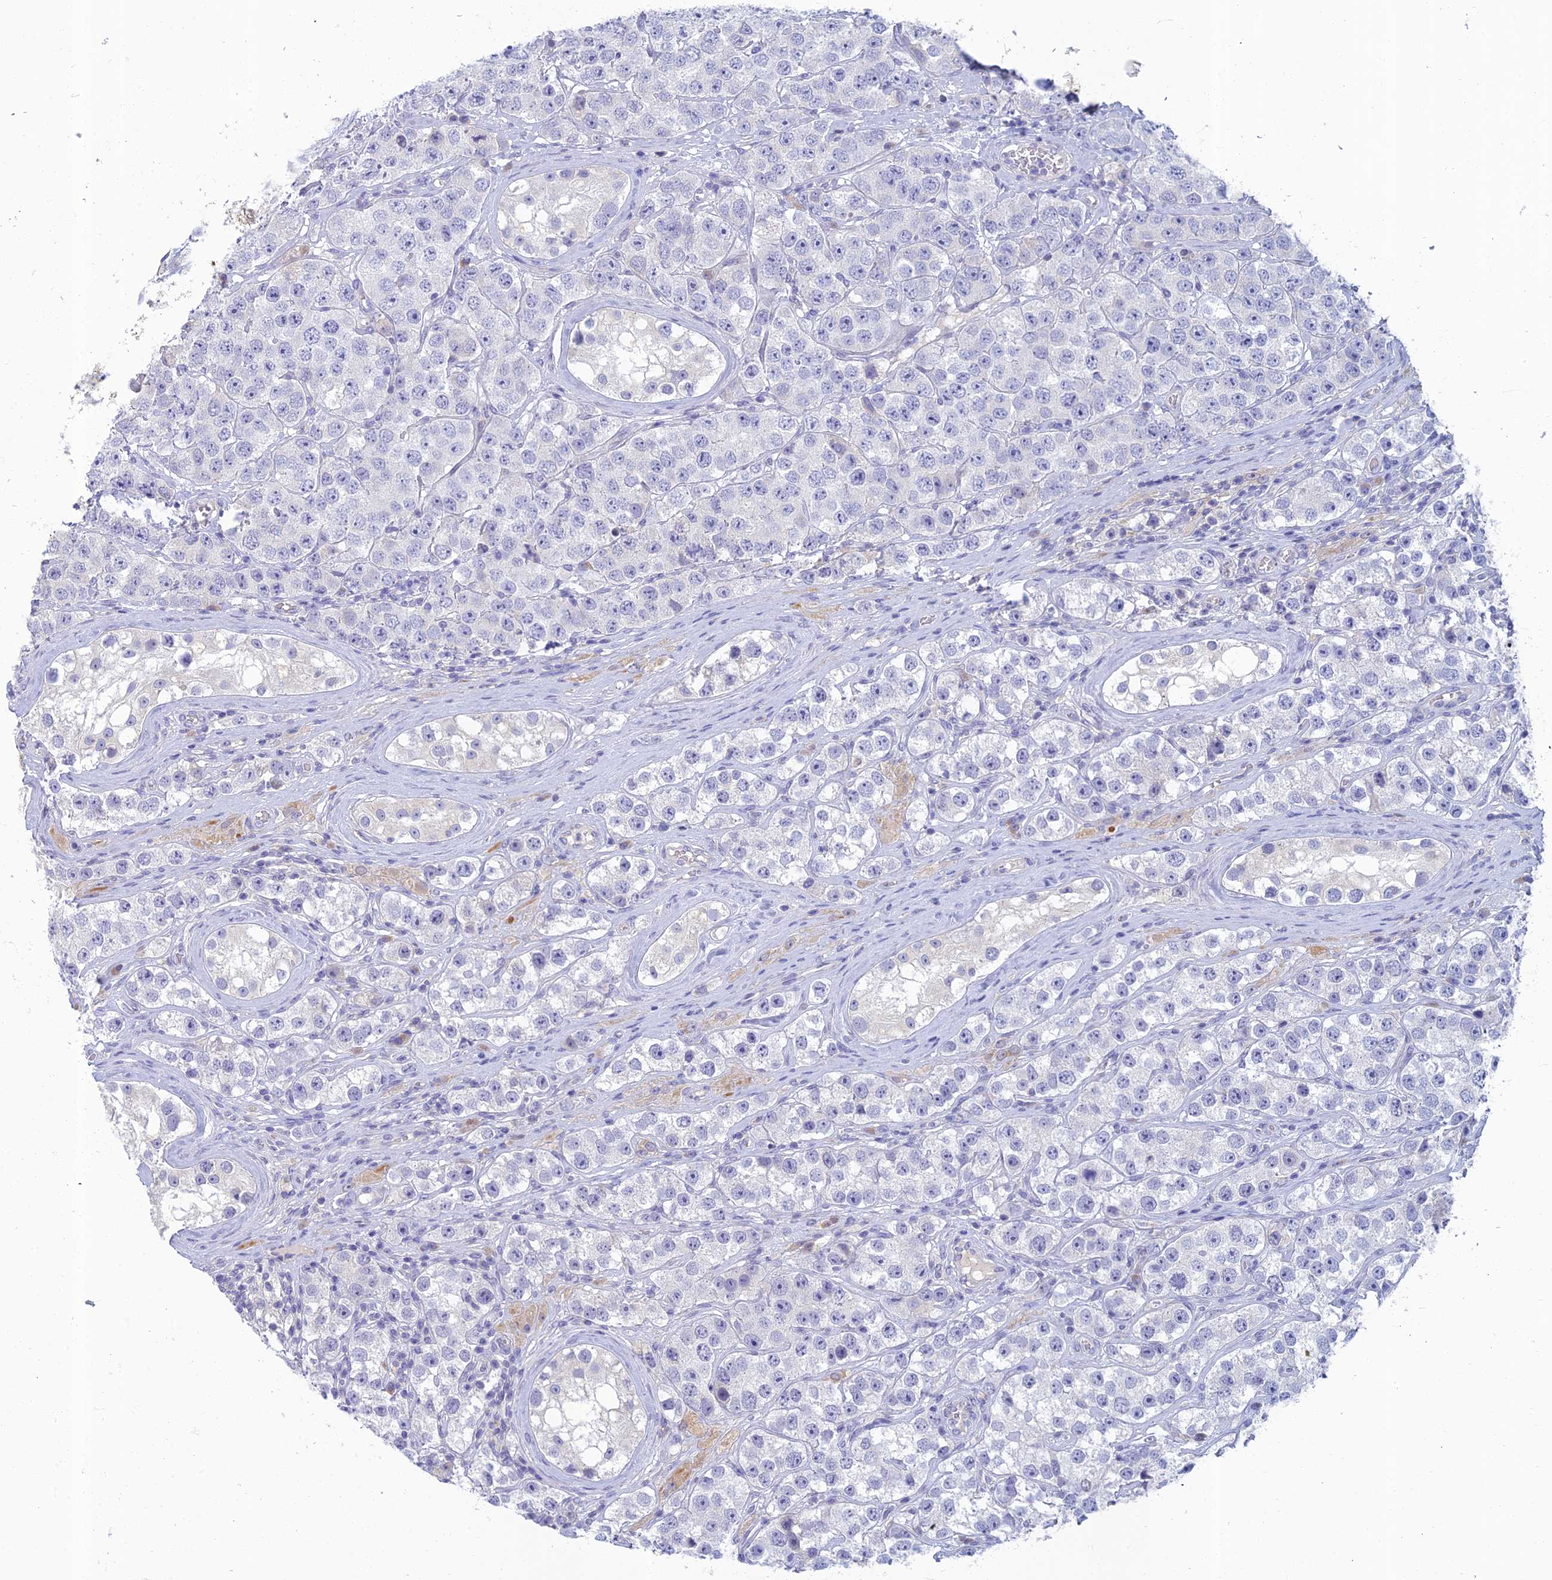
{"staining": {"intensity": "negative", "quantity": "none", "location": "none"}, "tissue": "testis cancer", "cell_type": "Tumor cells", "image_type": "cancer", "snomed": [{"axis": "morphology", "description": "Seminoma, NOS"}, {"axis": "topography", "description": "Testis"}], "caption": "This is an immunohistochemistry (IHC) micrograph of human testis cancer. There is no staining in tumor cells.", "gene": "SLC25A41", "patient": {"sex": "male", "age": 28}}